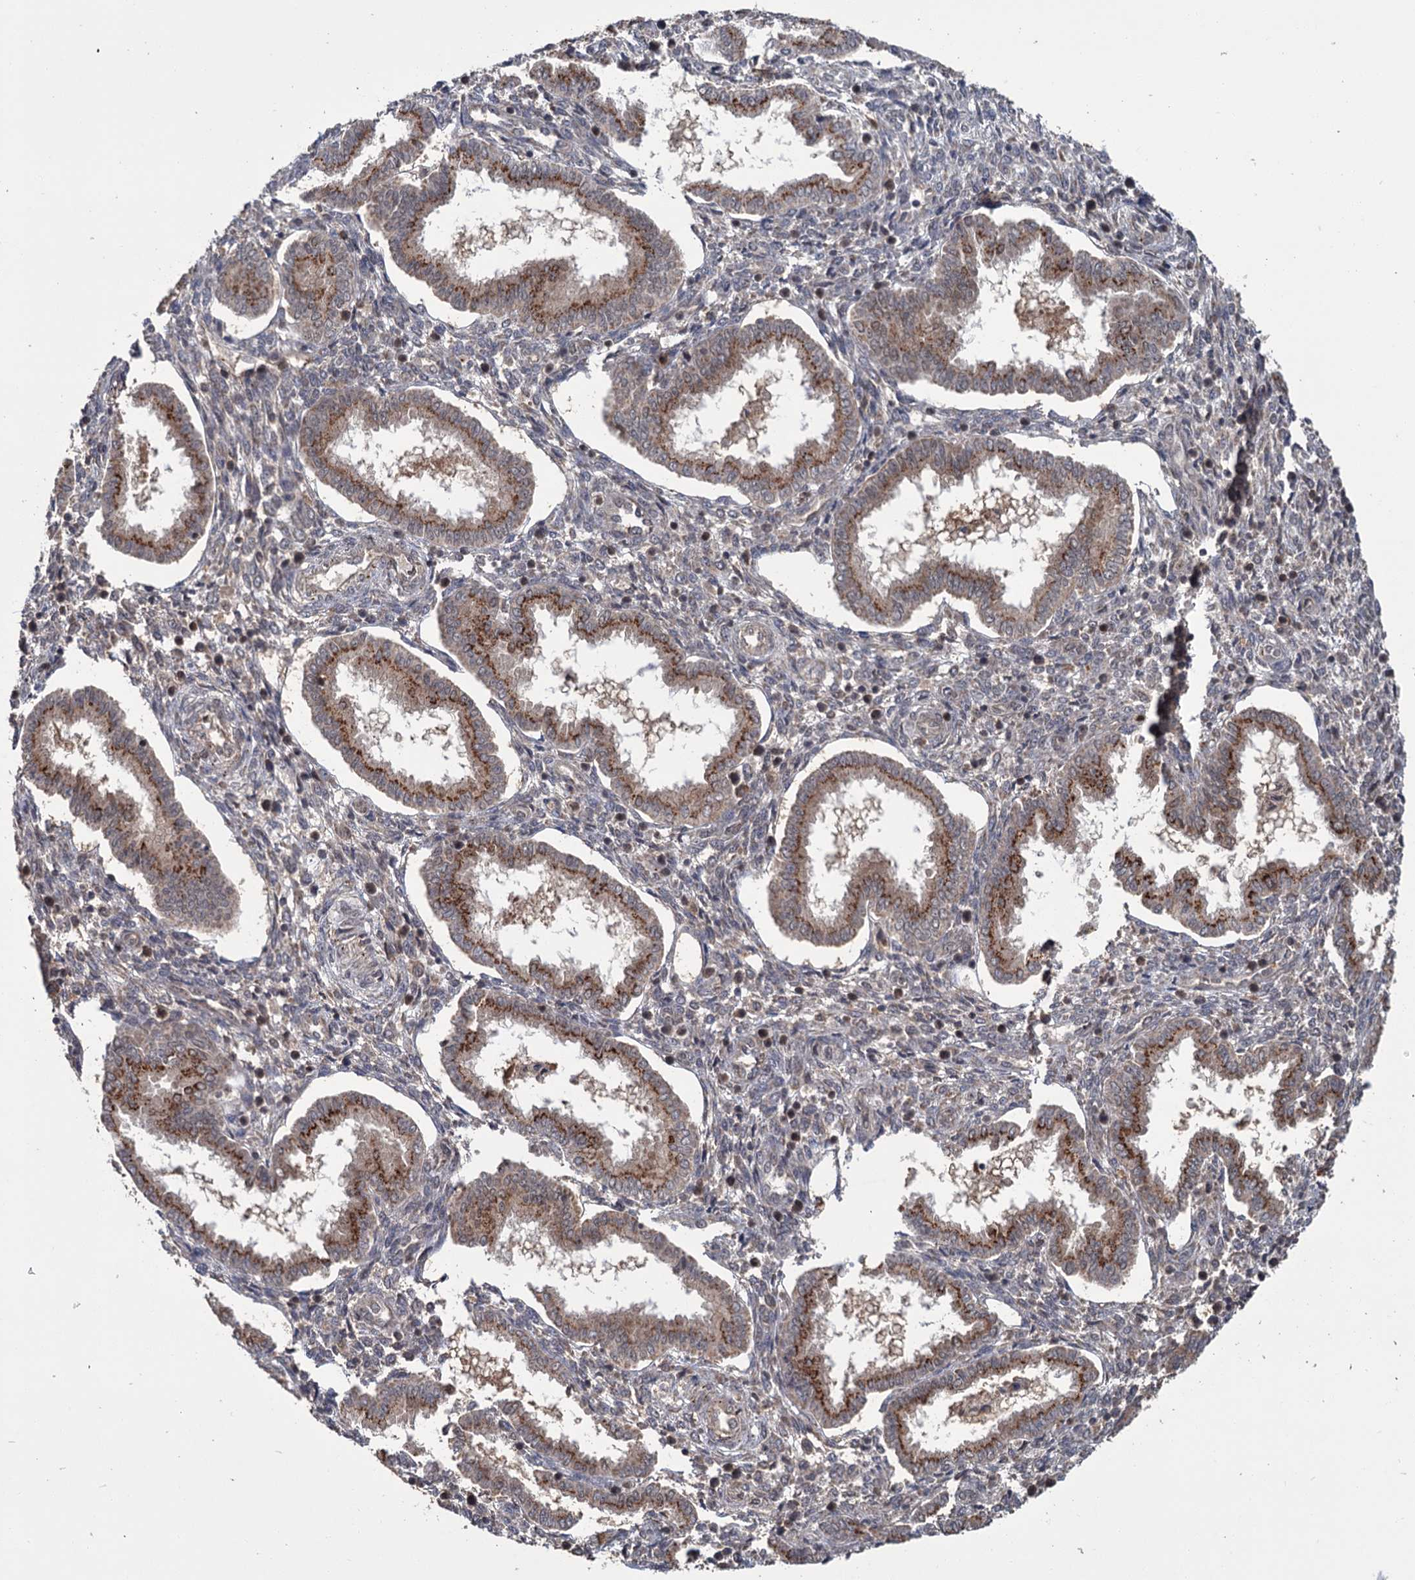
{"staining": {"intensity": "negative", "quantity": "none", "location": "none"}, "tissue": "endometrium", "cell_type": "Cells in endometrial stroma", "image_type": "normal", "snomed": [{"axis": "morphology", "description": "Normal tissue, NOS"}, {"axis": "topography", "description": "Endometrium"}], "caption": "IHC histopathology image of benign endometrium: endometrium stained with DAB (3,3'-diaminobenzidine) shows no significant protein staining in cells in endometrial stroma.", "gene": "KANSL2", "patient": {"sex": "female", "age": 24}}